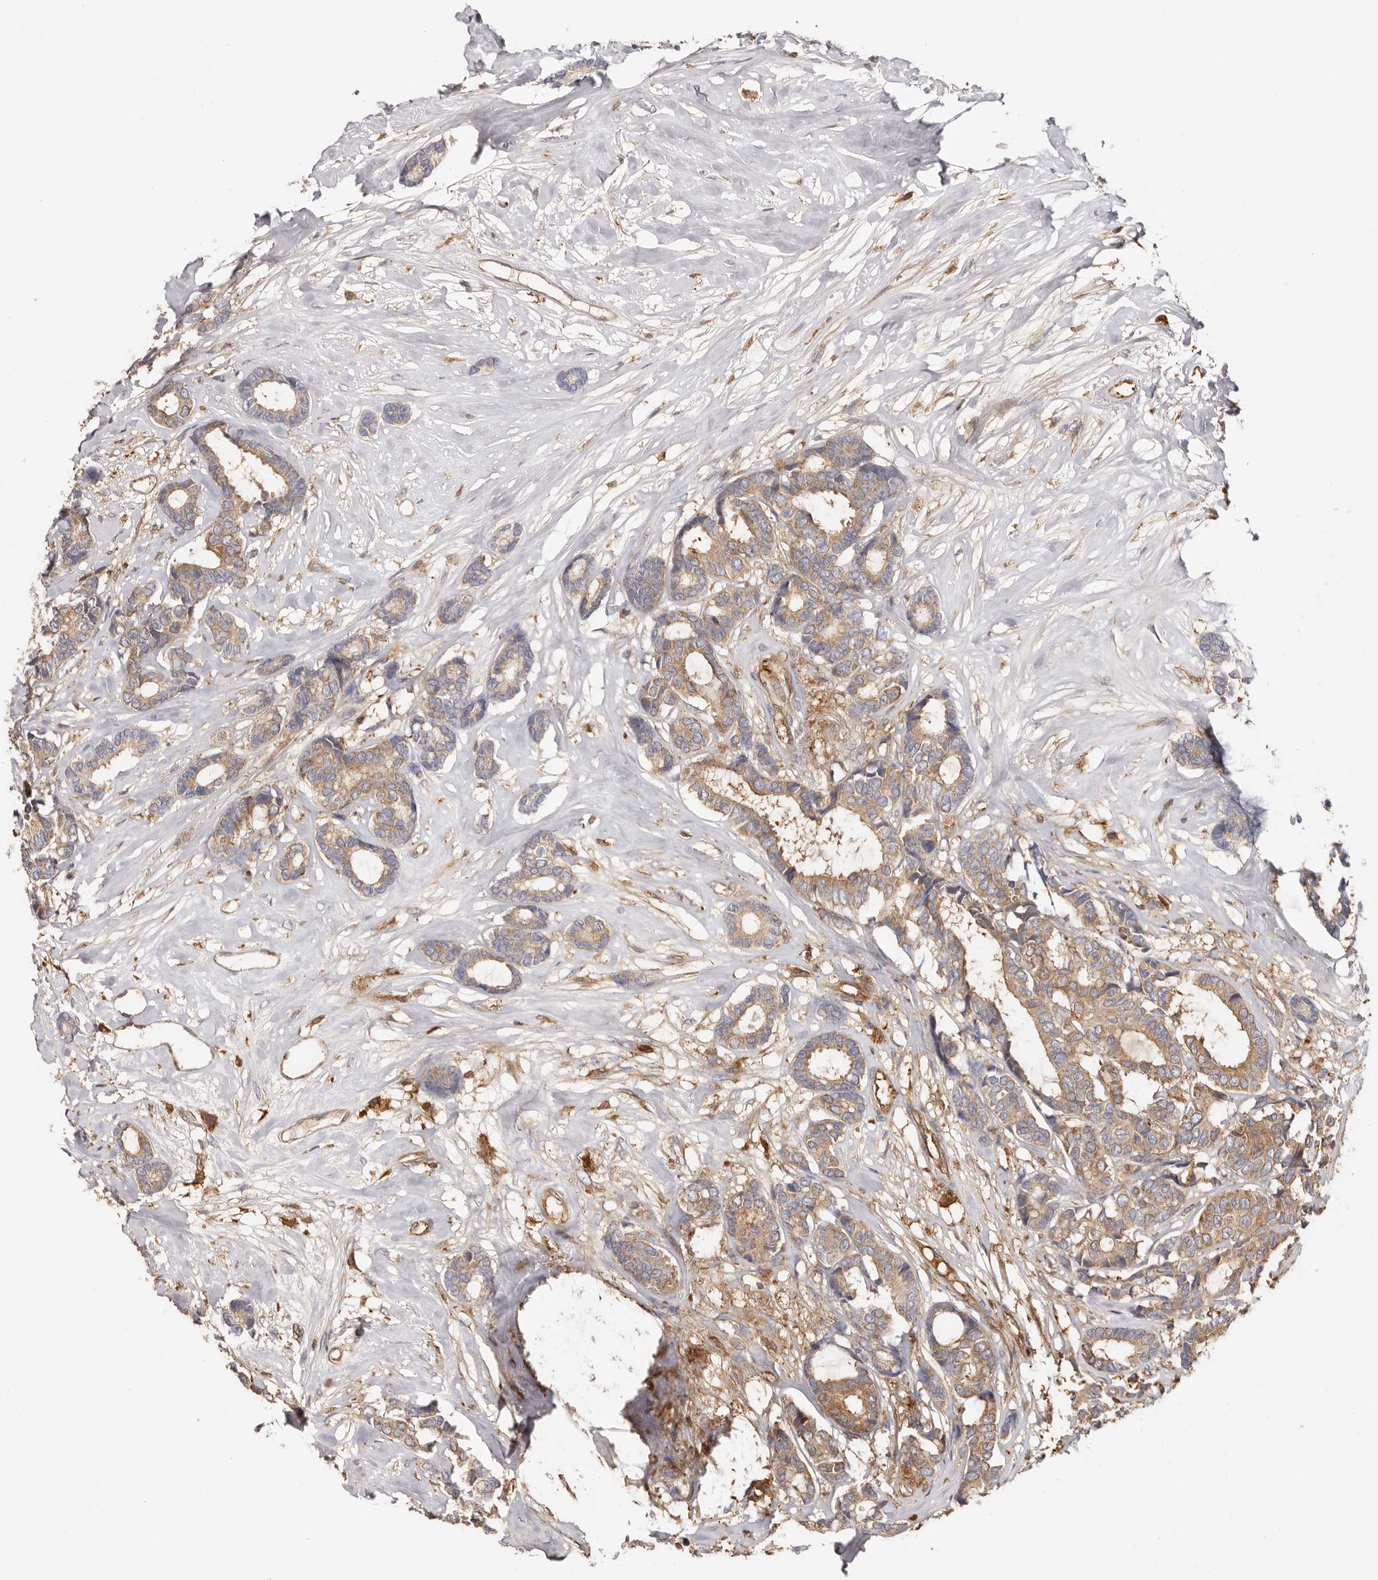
{"staining": {"intensity": "moderate", "quantity": ">75%", "location": "cytoplasmic/membranous"}, "tissue": "breast cancer", "cell_type": "Tumor cells", "image_type": "cancer", "snomed": [{"axis": "morphology", "description": "Duct carcinoma"}, {"axis": "topography", "description": "Breast"}], "caption": "Moderate cytoplasmic/membranous staining for a protein is appreciated in approximately >75% of tumor cells of breast cancer using immunohistochemistry (IHC).", "gene": "LAP3", "patient": {"sex": "female", "age": 87}}